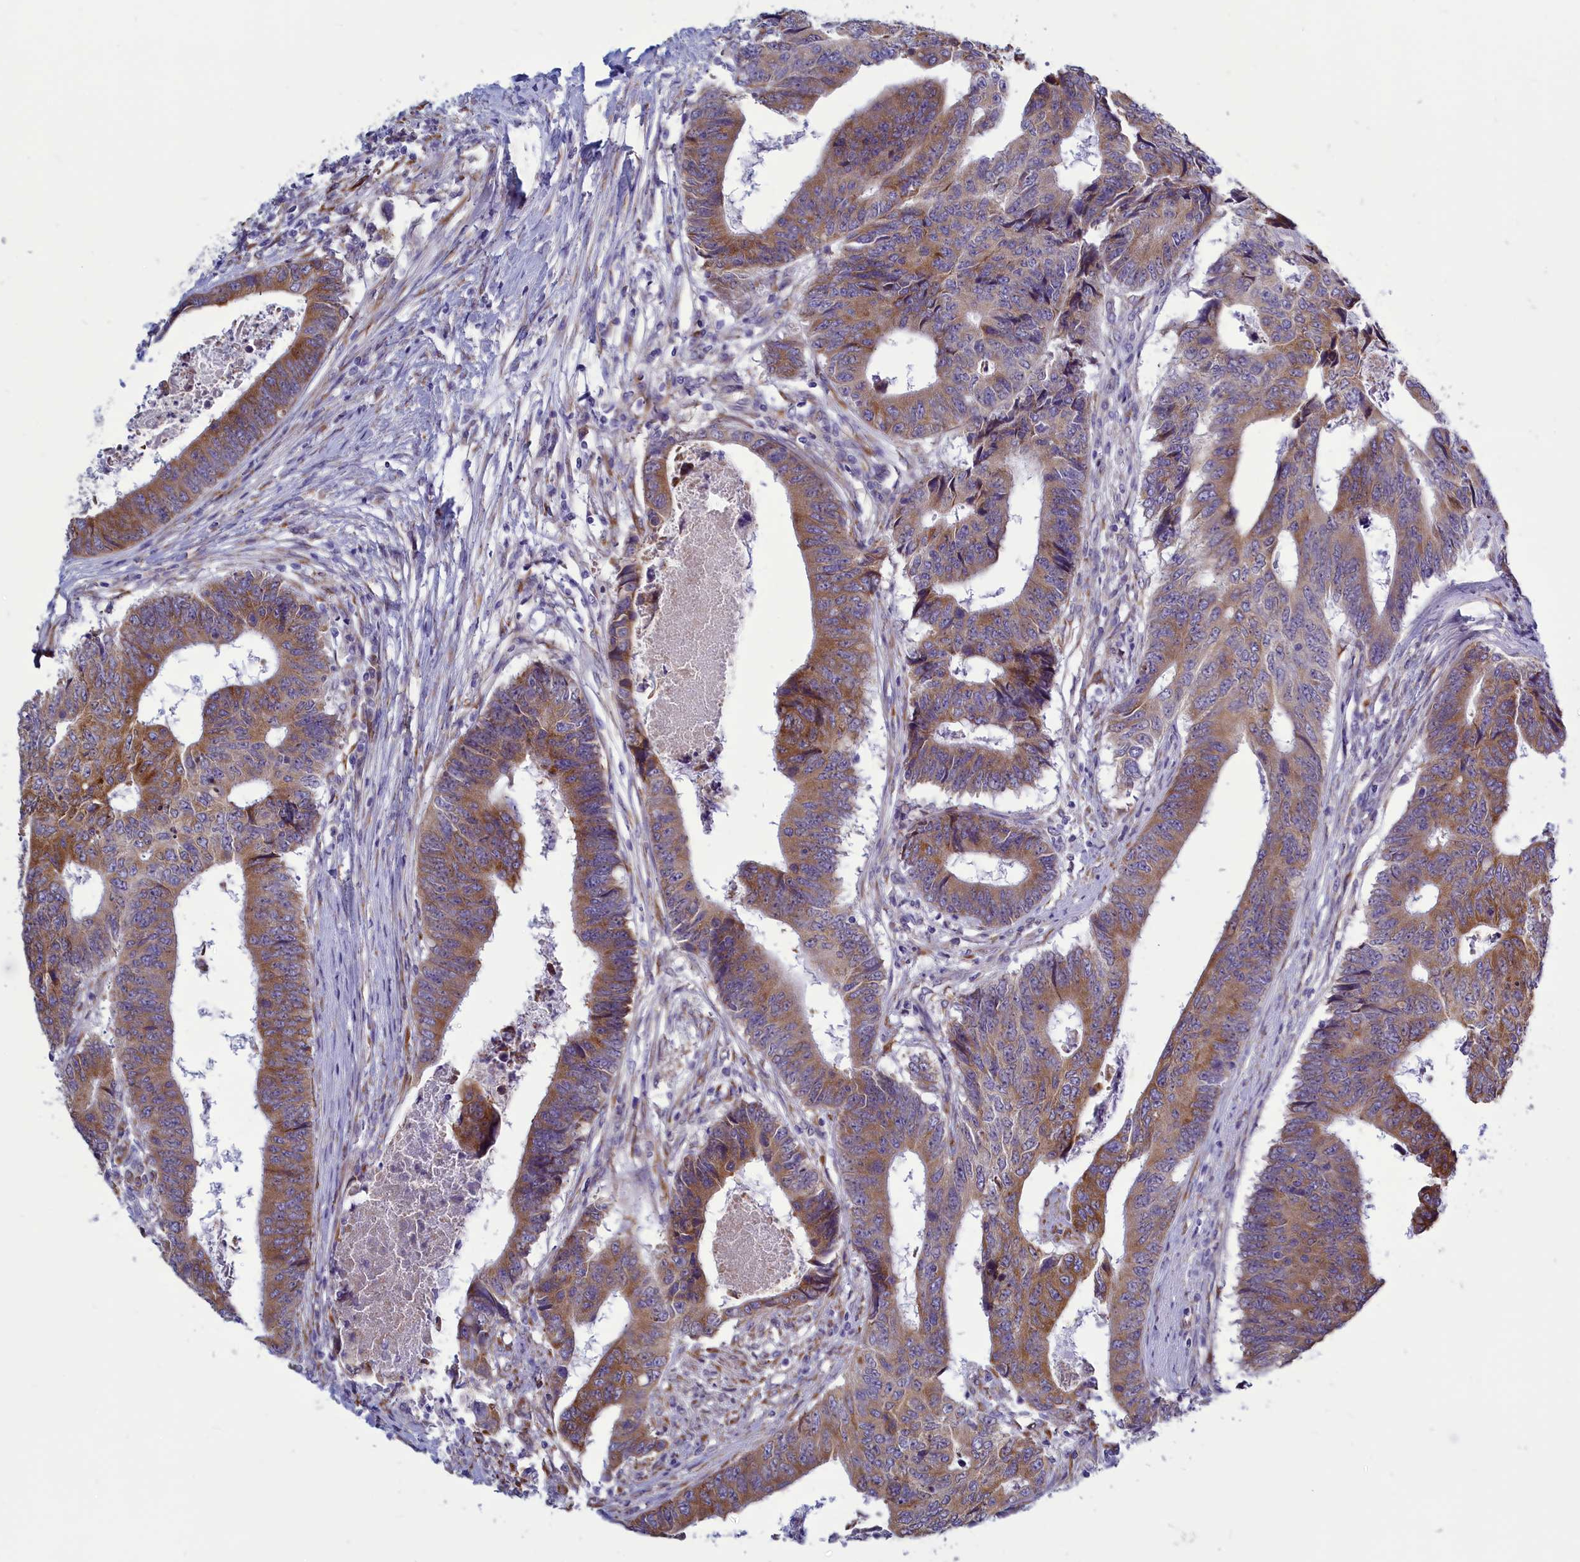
{"staining": {"intensity": "moderate", "quantity": ">75%", "location": "cytoplasmic/membranous"}, "tissue": "colorectal cancer", "cell_type": "Tumor cells", "image_type": "cancer", "snomed": [{"axis": "morphology", "description": "Adenocarcinoma, NOS"}, {"axis": "topography", "description": "Rectum"}], "caption": "IHC histopathology image of colorectal cancer stained for a protein (brown), which shows medium levels of moderate cytoplasmic/membranous positivity in about >75% of tumor cells.", "gene": "CENATAC", "patient": {"sex": "male", "age": 84}}